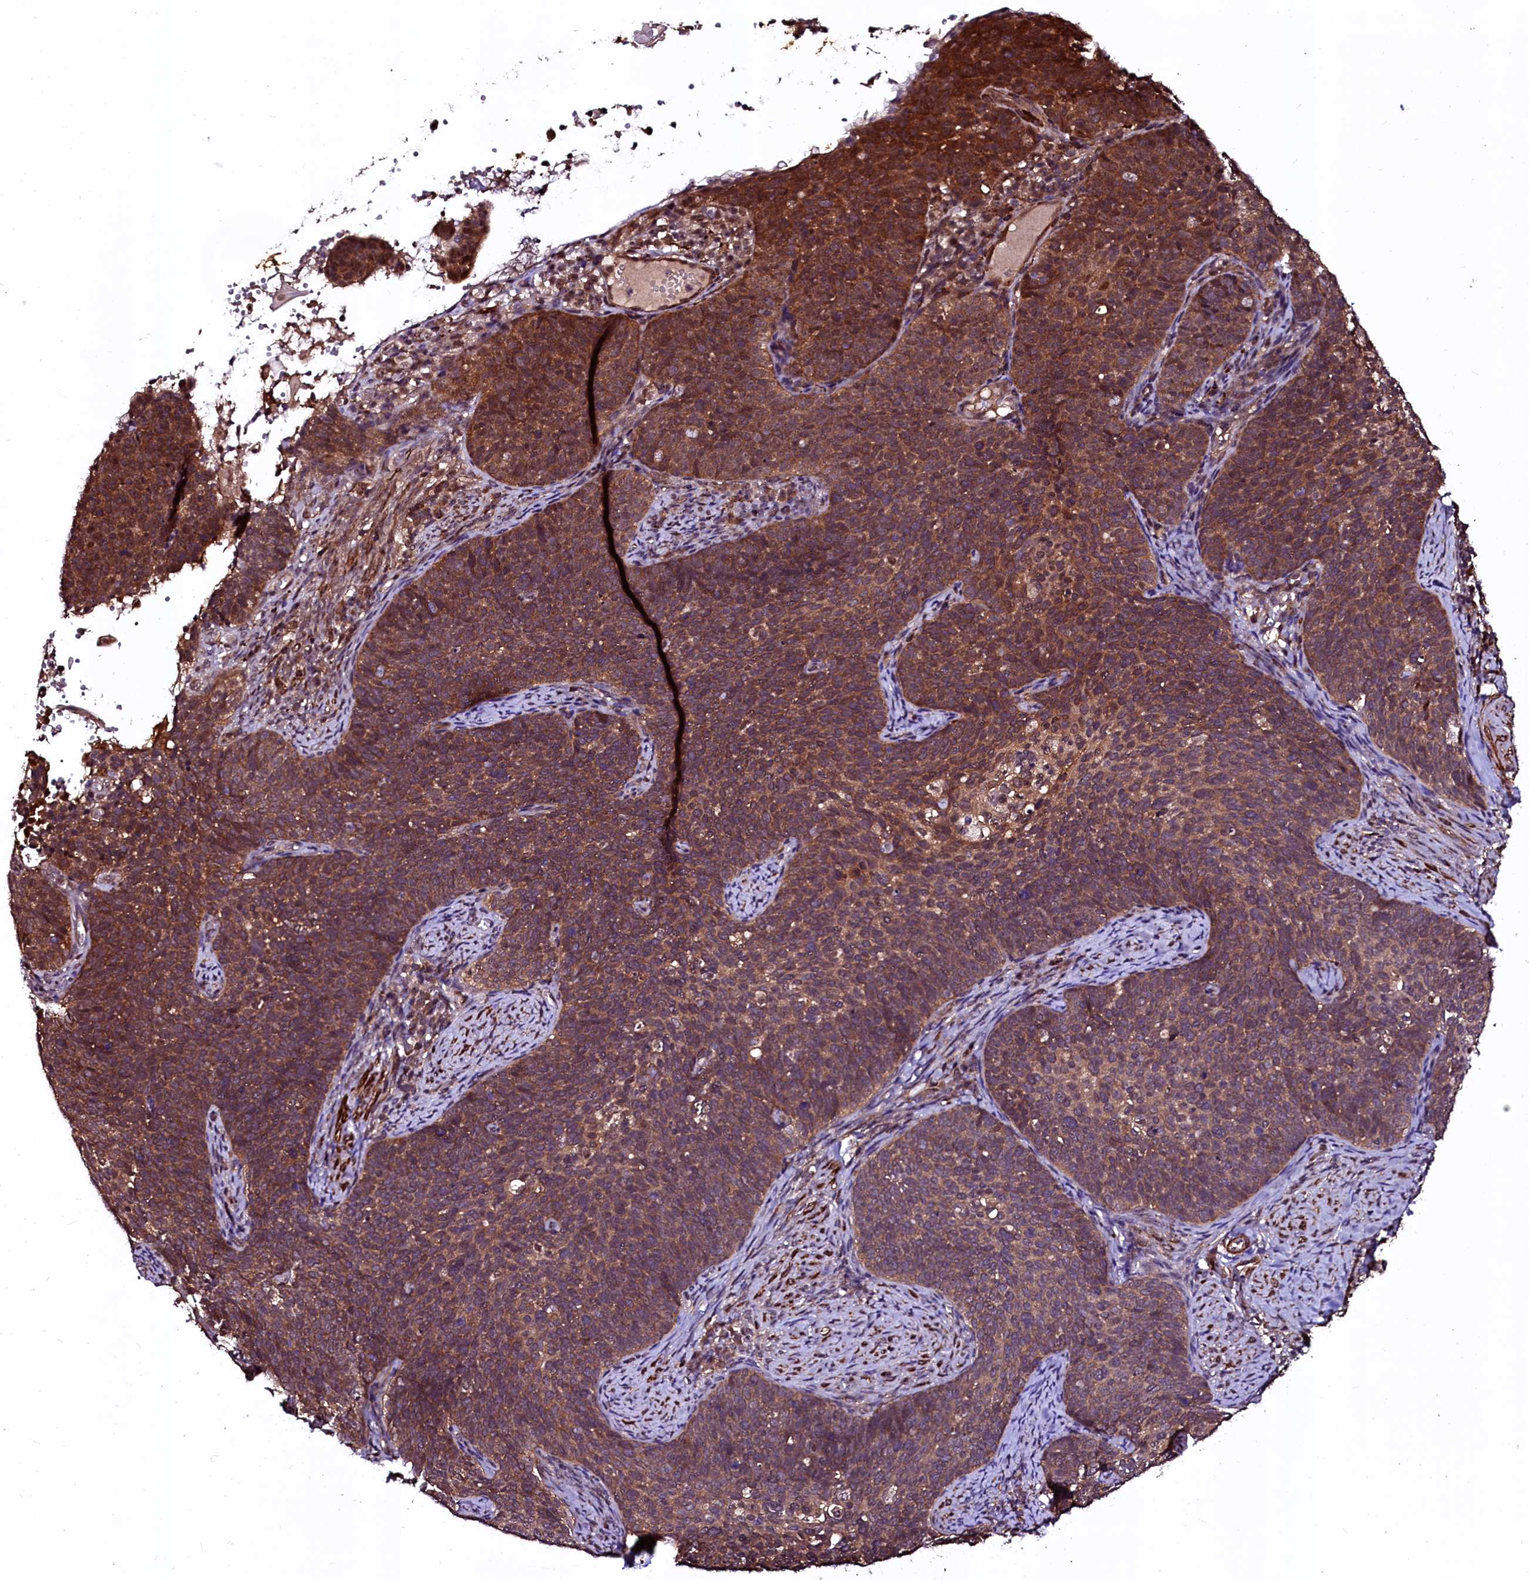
{"staining": {"intensity": "moderate", "quantity": ">75%", "location": "cytoplasmic/membranous"}, "tissue": "cervical cancer", "cell_type": "Tumor cells", "image_type": "cancer", "snomed": [{"axis": "morphology", "description": "Normal tissue, NOS"}, {"axis": "morphology", "description": "Squamous cell carcinoma, NOS"}, {"axis": "topography", "description": "Cervix"}], "caption": "About >75% of tumor cells in cervical cancer (squamous cell carcinoma) exhibit moderate cytoplasmic/membranous protein expression as visualized by brown immunohistochemical staining.", "gene": "N4BP1", "patient": {"sex": "female", "age": 39}}